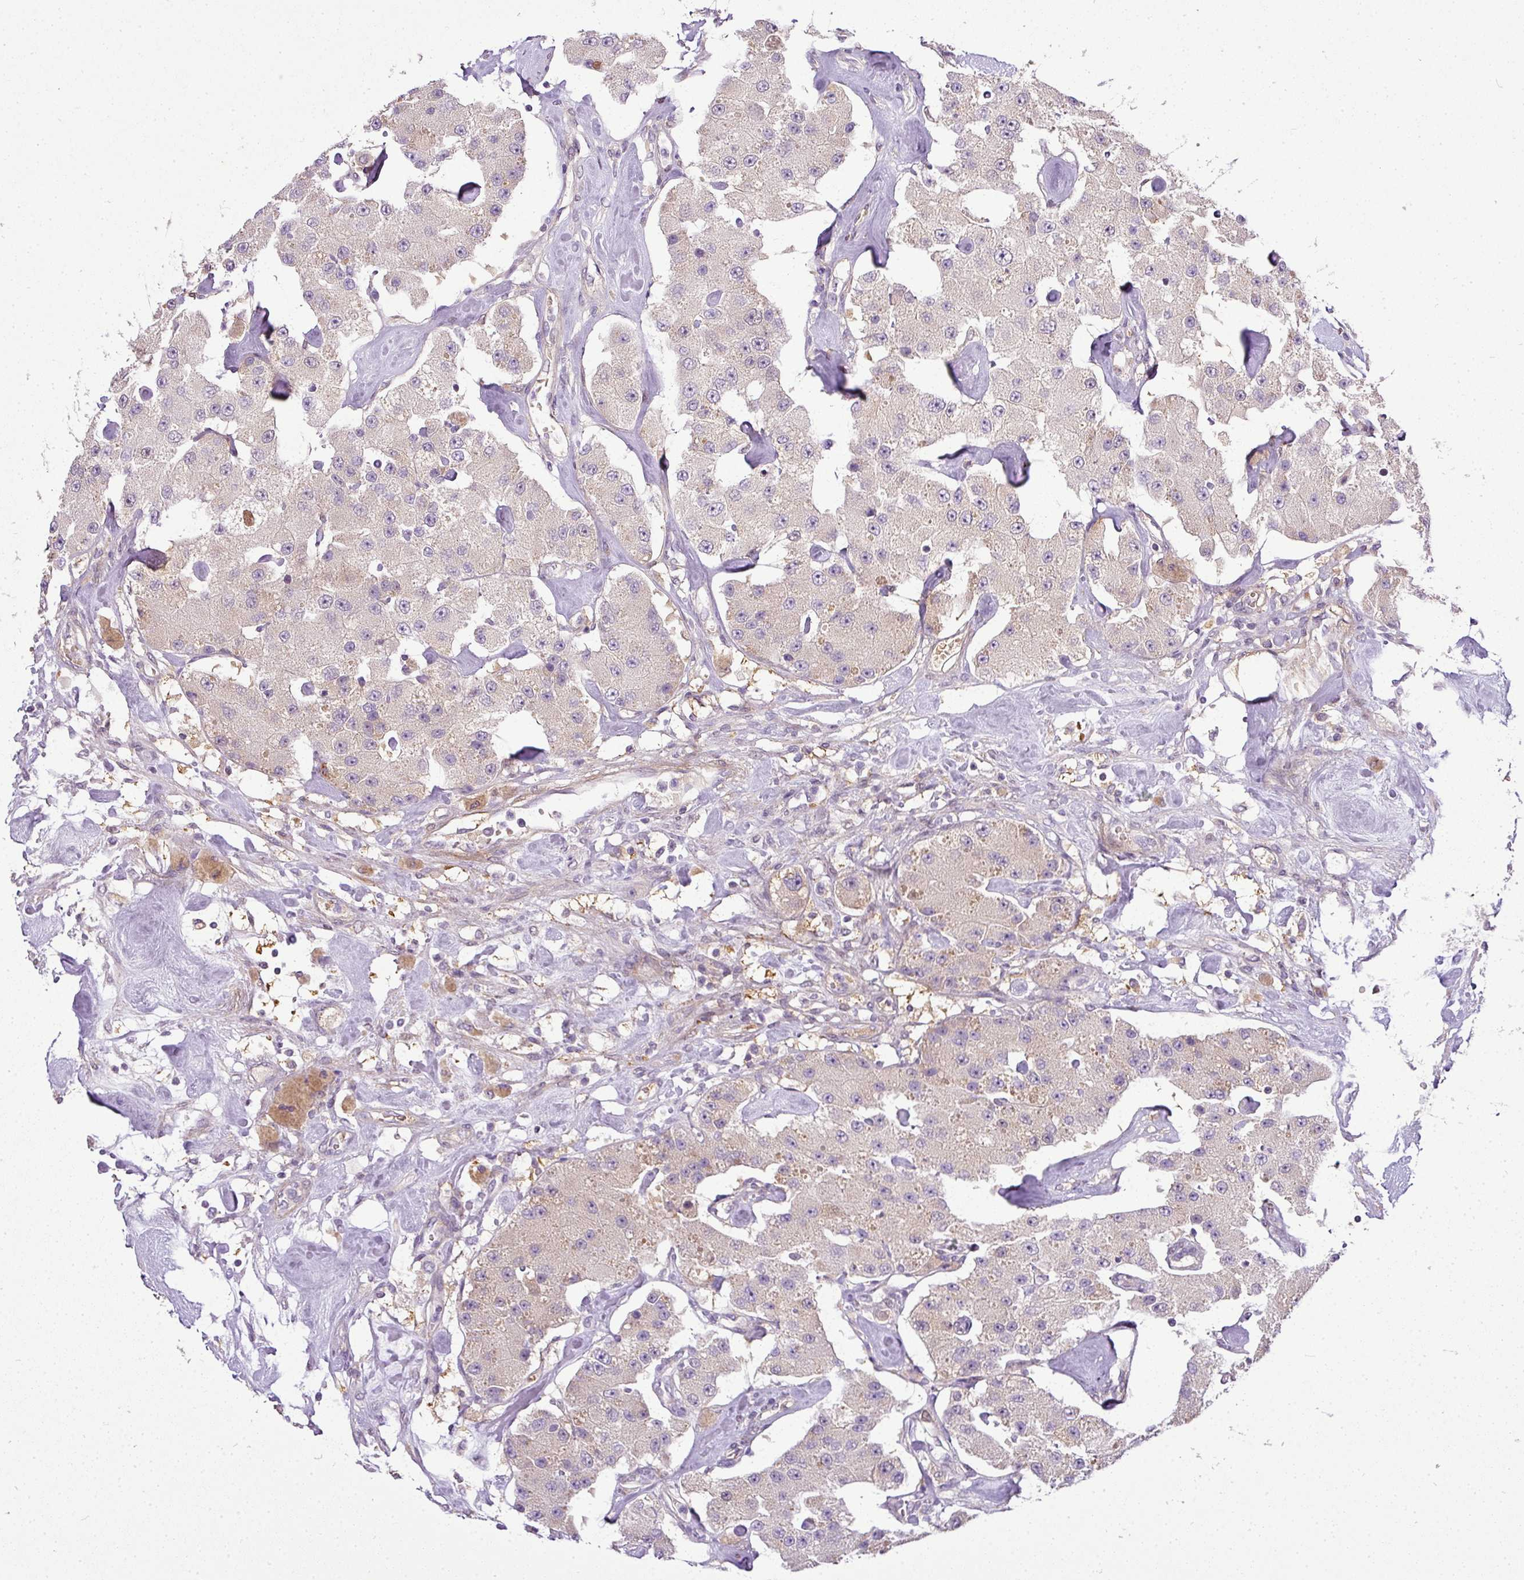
{"staining": {"intensity": "weak", "quantity": "<25%", "location": "cytoplasmic/membranous"}, "tissue": "carcinoid", "cell_type": "Tumor cells", "image_type": "cancer", "snomed": [{"axis": "morphology", "description": "Carcinoid, malignant, NOS"}, {"axis": "topography", "description": "Pancreas"}], "caption": "Protein analysis of carcinoid displays no significant positivity in tumor cells.", "gene": "ADH5", "patient": {"sex": "male", "age": 41}}